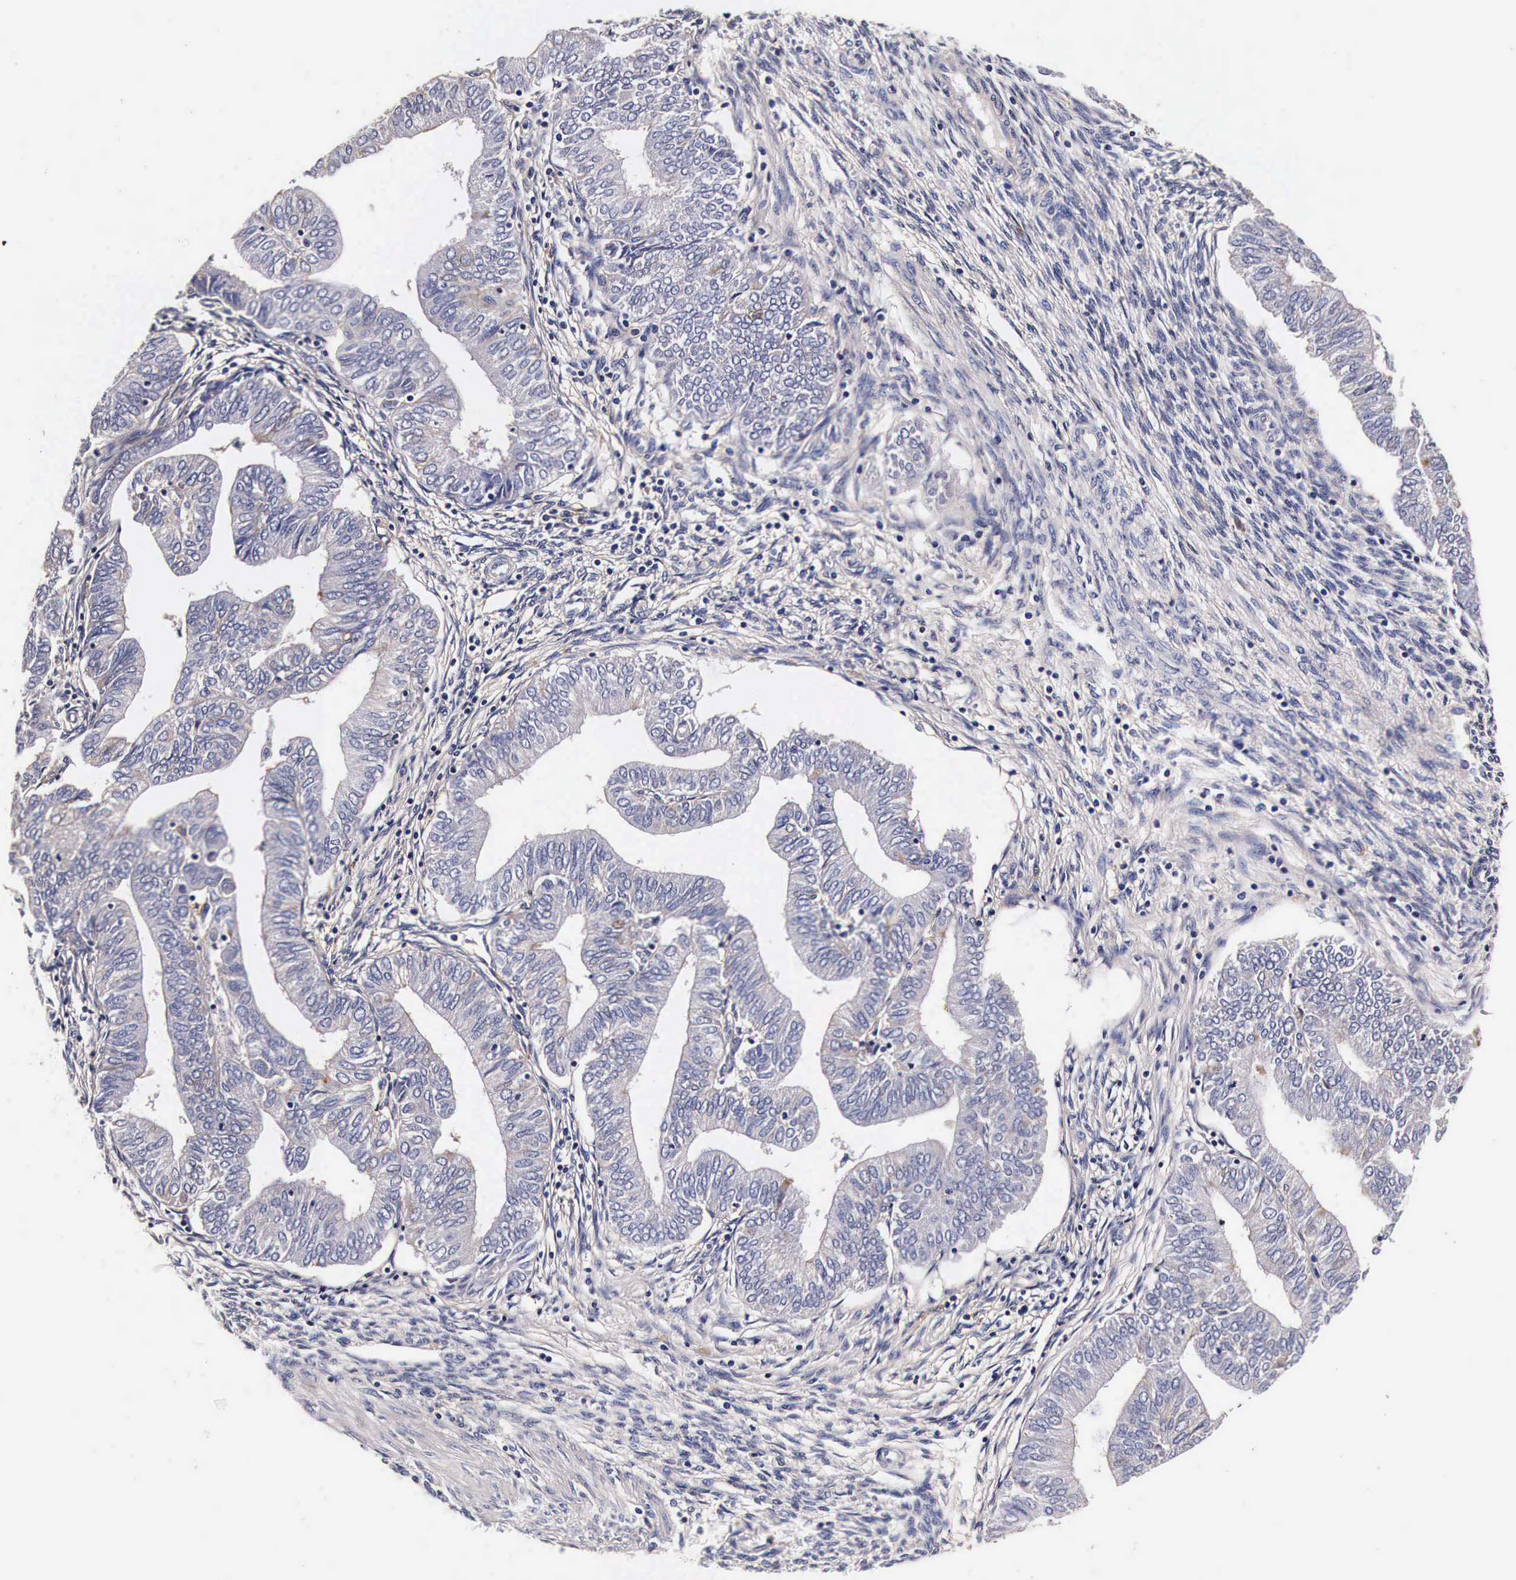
{"staining": {"intensity": "negative", "quantity": "none", "location": "none"}, "tissue": "endometrial cancer", "cell_type": "Tumor cells", "image_type": "cancer", "snomed": [{"axis": "morphology", "description": "Adenocarcinoma, NOS"}, {"axis": "topography", "description": "Endometrium"}], "caption": "DAB (3,3'-diaminobenzidine) immunohistochemical staining of endometrial adenocarcinoma demonstrates no significant expression in tumor cells.", "gene": "RP2", "patient": {"sex": "female", "age": 51}}